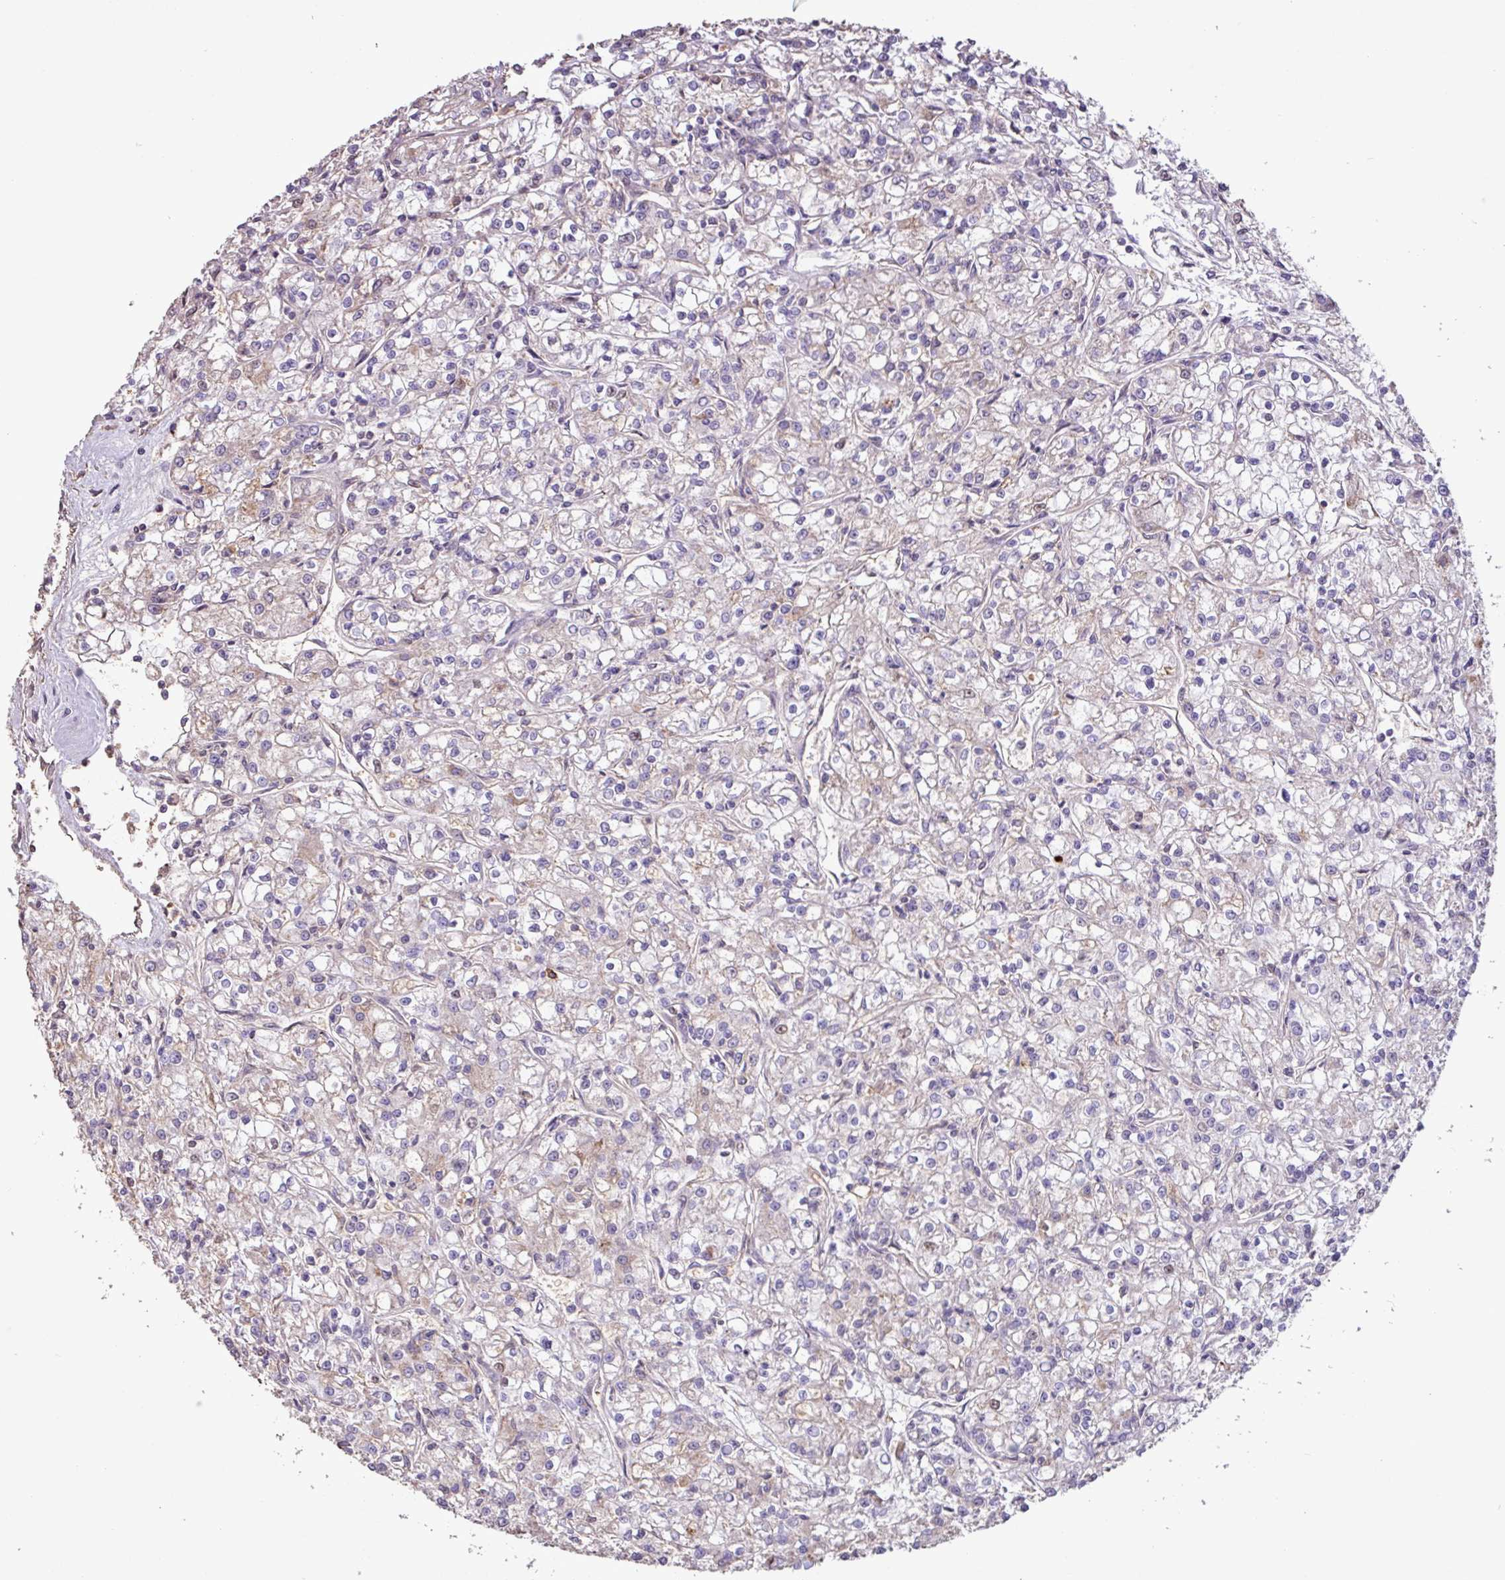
{"staining": {"intensity": "negative", "quantity": "none", "location": "none"}, "tissue": "renal cancer", "cell_type": "Tumor cells", "image_type": "cancer", "snomed": [{"axis": "morphology", "description": "Adenocarcinoma, NOS"}, {"axis": "topography", "description": "Kidney"}], "caption": "Micrograph shows no protein expression in tumor cells of renal cancer tissue.", "gene": "L3MBTL3", "patient": {"sex": "female", "age": 59}}